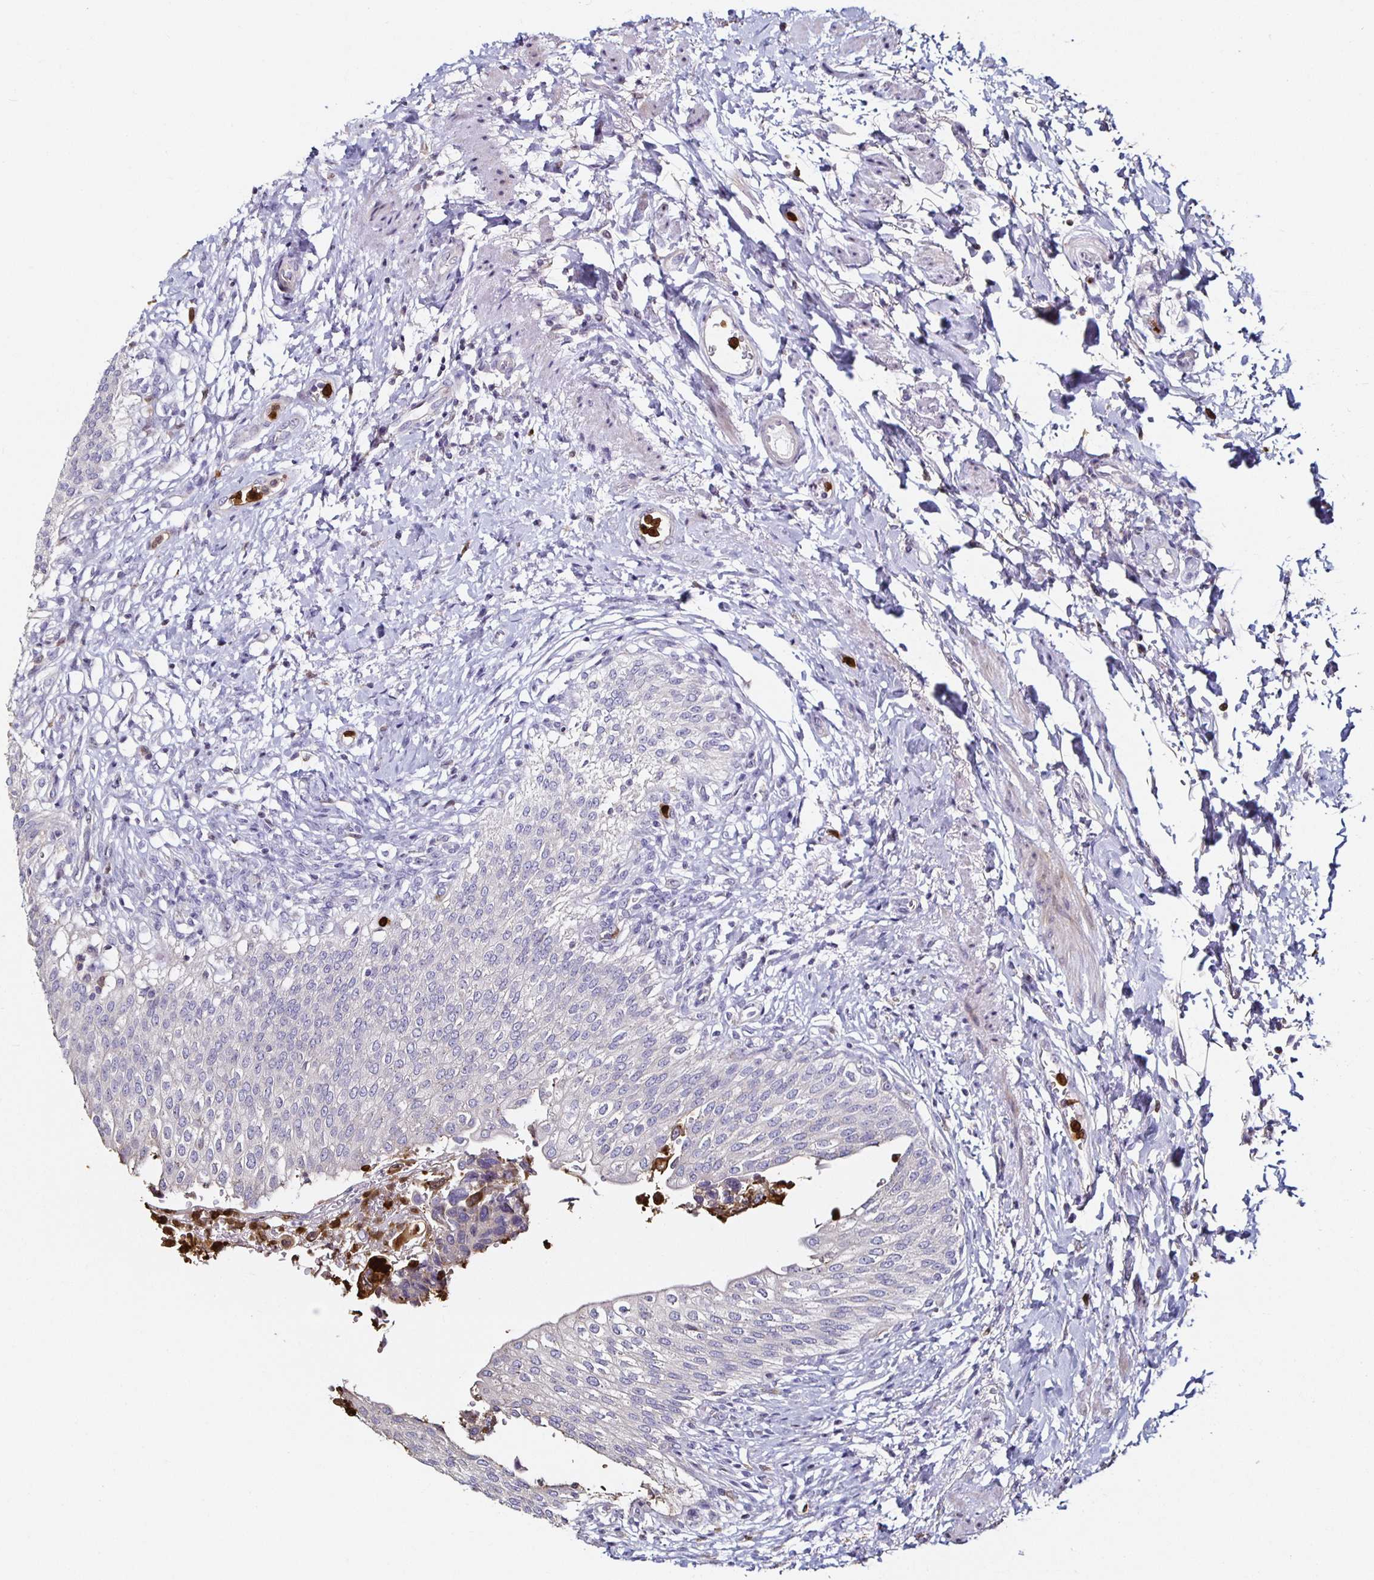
{"staining": {"intensity": "negative", "quantity": "none", "location": "none"}, "tissue": "urinary bladder", "cell_type": "Urothelial cells", "image_type": "normal", "snomed": [{"axis": "morphology", "description": "Normal tissue, NOS"}, {"axis": "topography", "description": "Urinary bladder"}, {"axis": "topography", "description": "Peripheral nerve tissue"}], "caption": "High magnification brightfield microscopy of benign urinary bladder stained with DAB (3,3'-diaminobenzidine) (brown) and counterstained with hematoxylin (blue): urothelial cells show no significant expression.", "gene": "TLR4", "patient": {"sex": "female", "age": 60}}